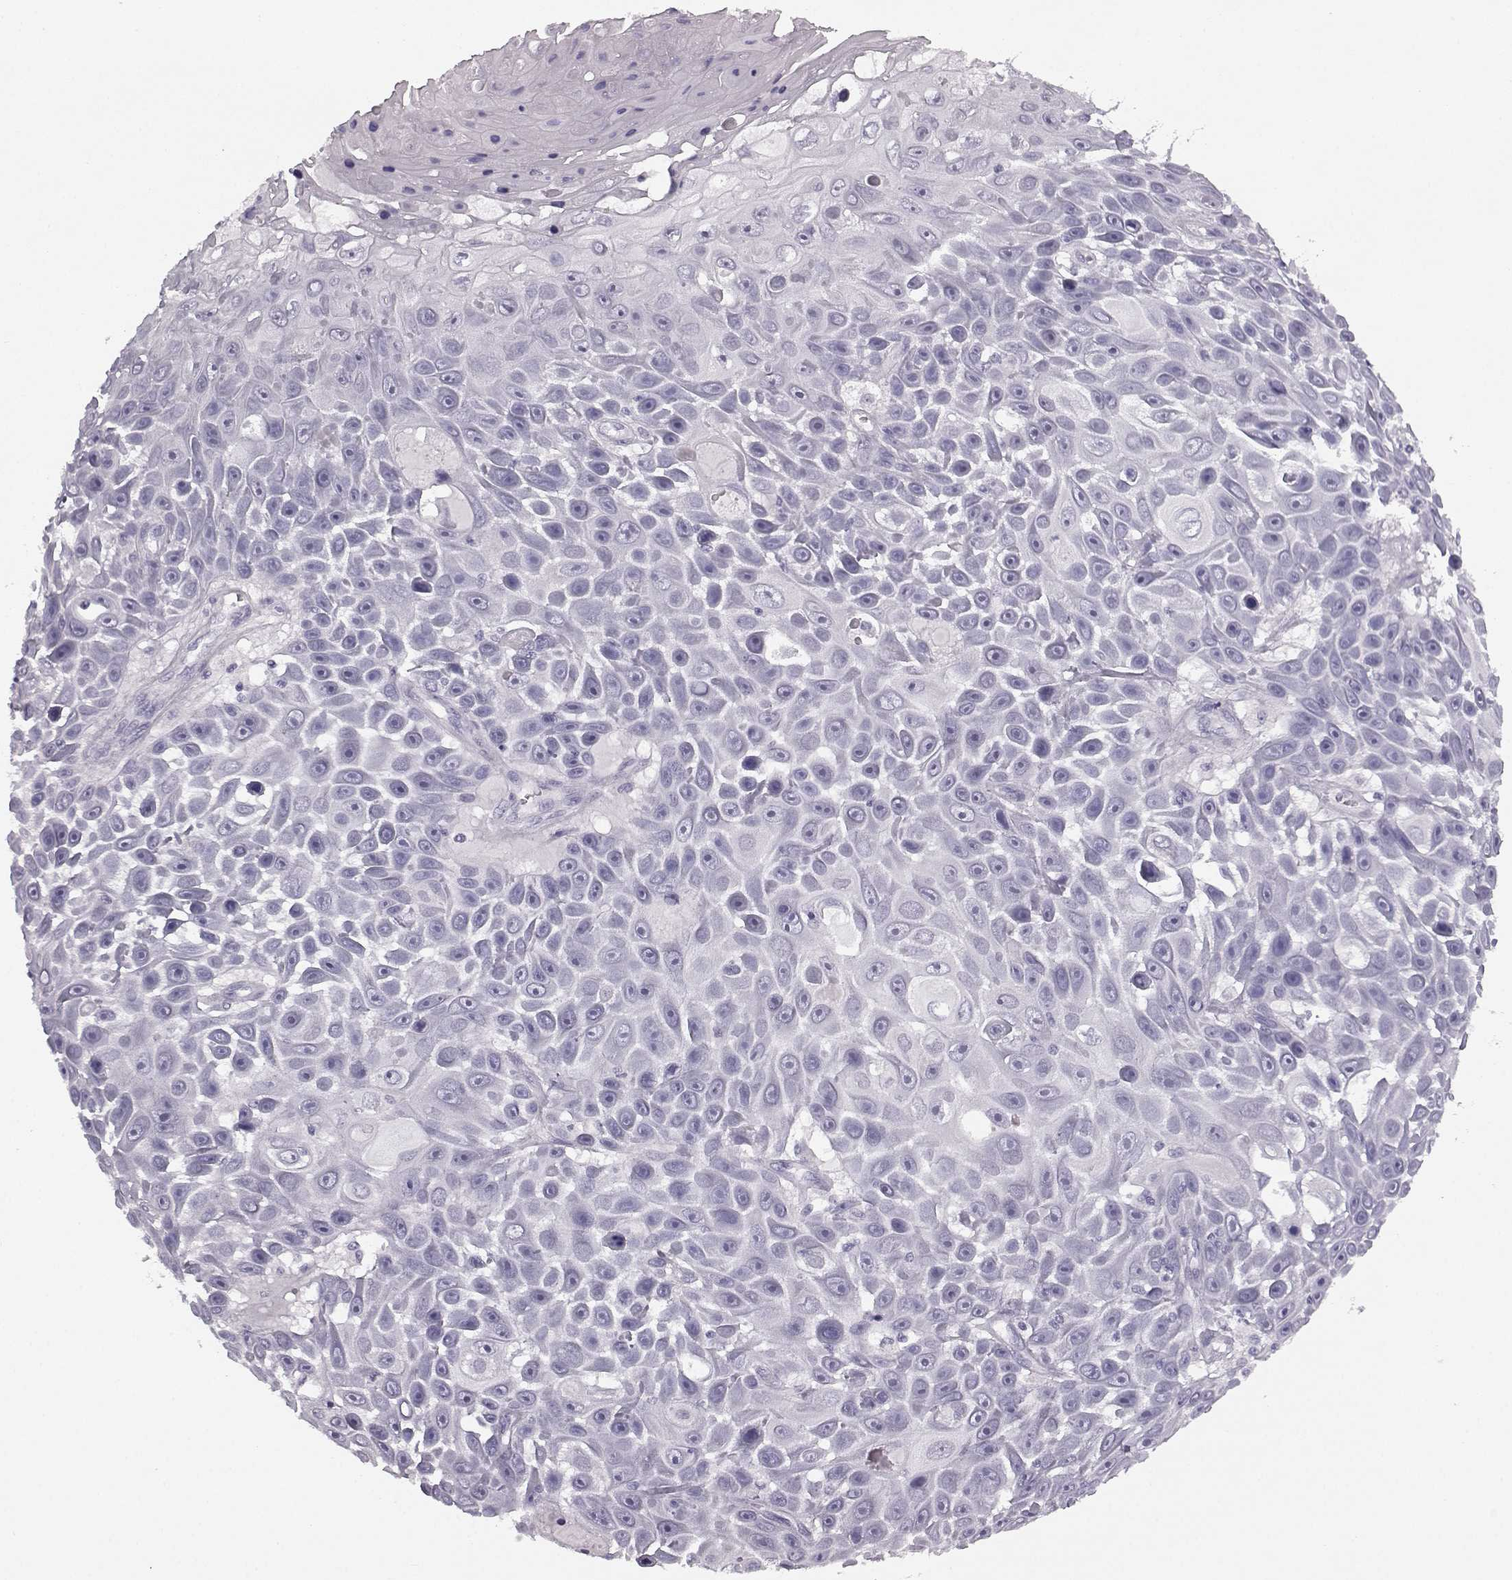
{"staining": {"intensity": "negative", "quantity": "none", "location": "none"}, "tissue": "skin cancer", "cell_type": "Tumor cells", "image_type": "cancer", "snomed": [{"axis": "morphology", "description": "Squamous cell carcinoma, NOS"}, {"axis": "topography", "description": "Skin"}], "caption": "Immunohistochemistry histopathology image of neoplastic tissue: human skin cancer stained with DAB (3,3'-diaminobenzidine) shows no significant protein positivity in tumor cells.", "gene": "AIPL1", "patient": {"sex": "male", "age": 82}}